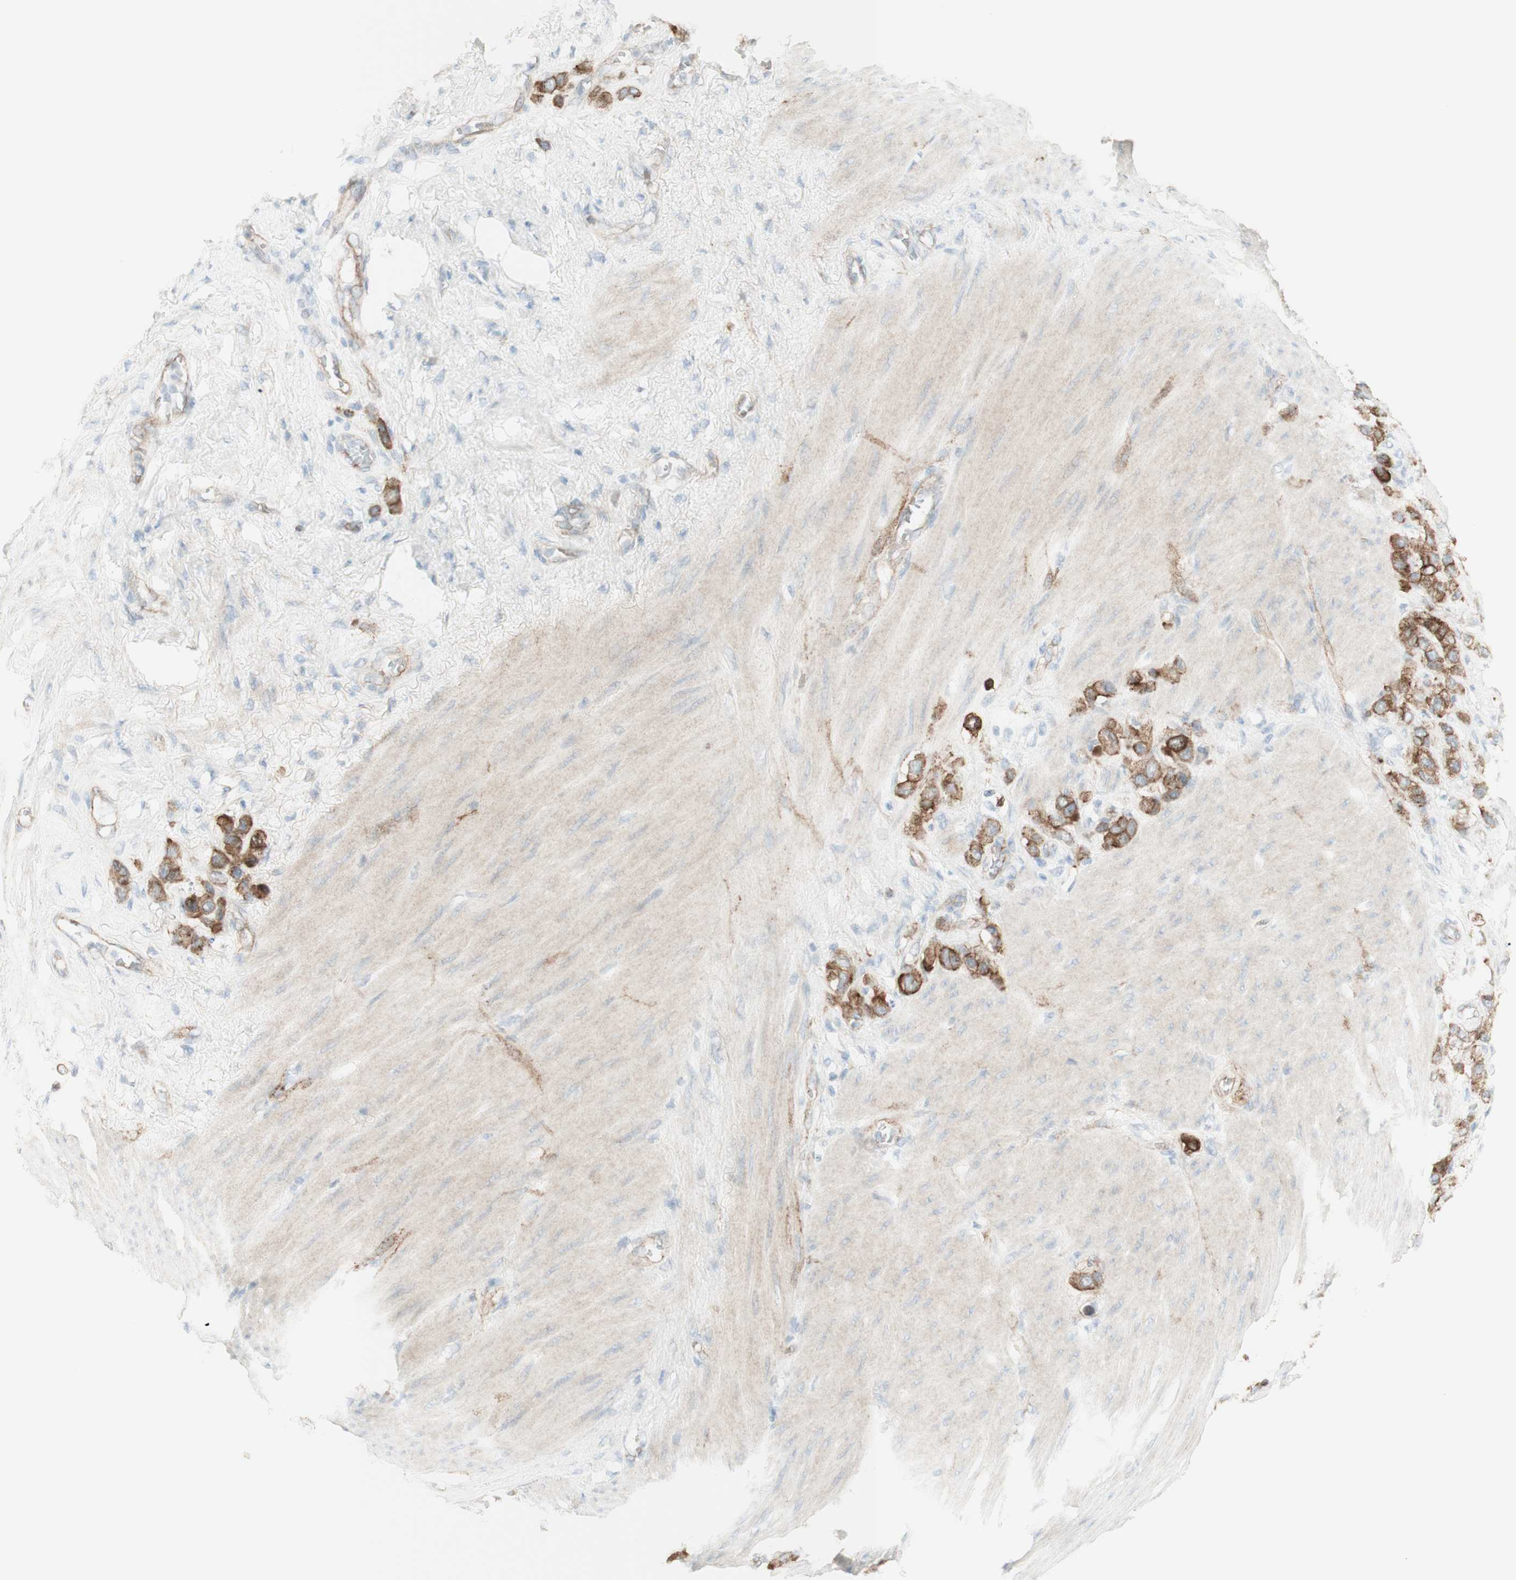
{"staining": {"intensity": "moderate", "quantity": "25%-75%", "location": "cytoplasmic/membranous"}, "tissue": "stomach cancer", "cell_type": "Tumor cells", "image_type": "cancer", "snomed": [{"axis": "morphology", "description": "Adenocarcinoma, NOS"}, {"axis": "morphology", "description": "Adenocarcinoma, High grade"}, {"axis": "topography", "description": "Stomach, upper"}, {"axis": "topography", "description": "Stomach, lower"}], "caption": "Brown immunohistochemical staining in stomach cancer reveals moderate cytoplasmic/membranous positivity in about 25%-75% of tumor cells.", "gene": "MYO6", "patient": {"sex": "female", "age": 65}}